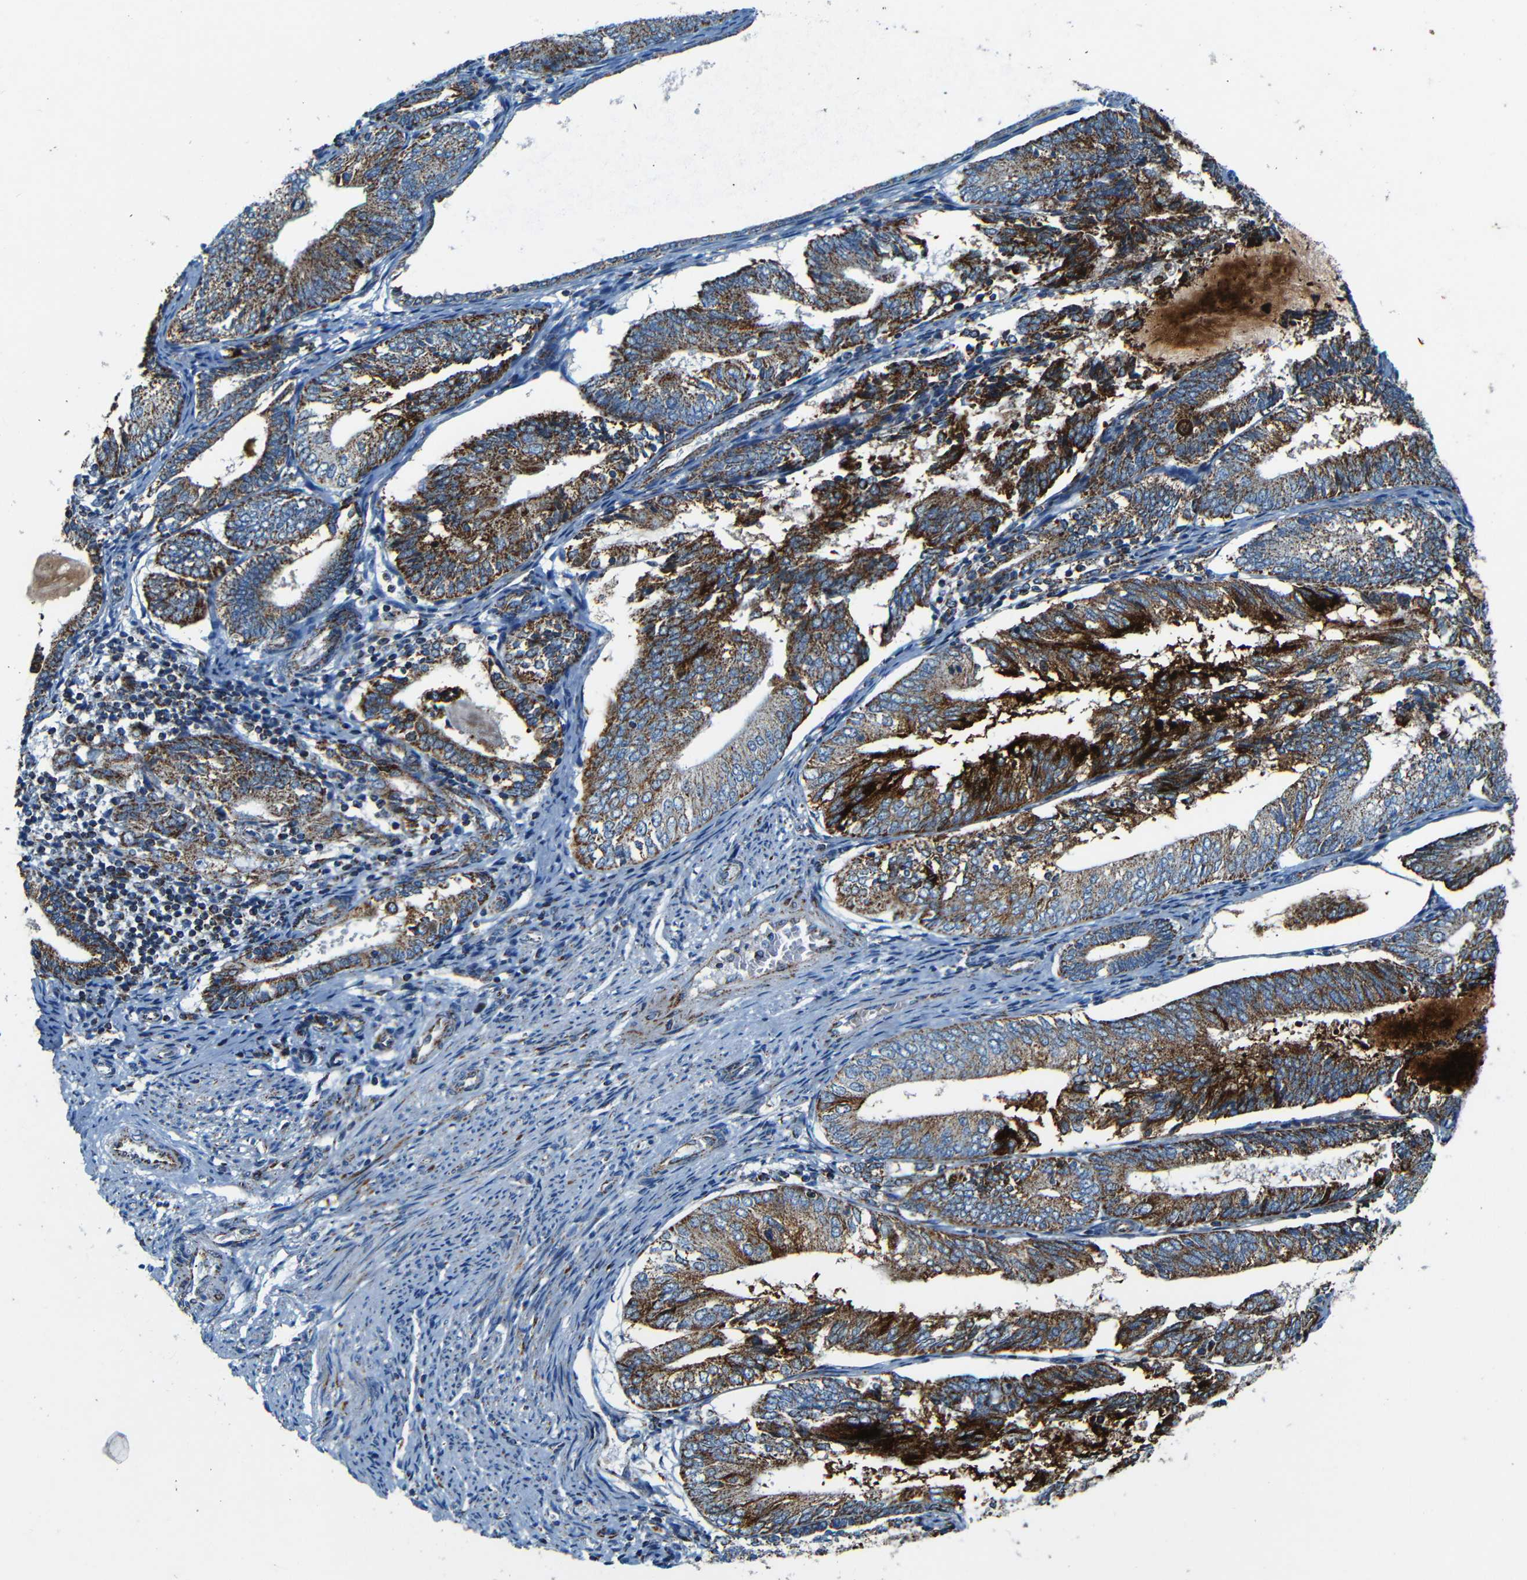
{"staining": {"intensity": "strong", "quantity": ">75%", "location": "cytoplasmic/membranous"}, "tissue": "endometrial cancer", "cell_type": "Tumor cells", "image_type": "cancer", "snomed": [{"axis": "morphology", "description": "Adenocarcinoma, NOS"}, {"axis": "topography", "description": "Endometrium"}], "caption": "Protein staining of endometrial cancer (adenocarcinoma) tissue displays strong cytoplasmic/membranous staining in about >75% of tumor cells.", "gene": "WSCD2", "patient": {"sex": "female", "age": 81}}